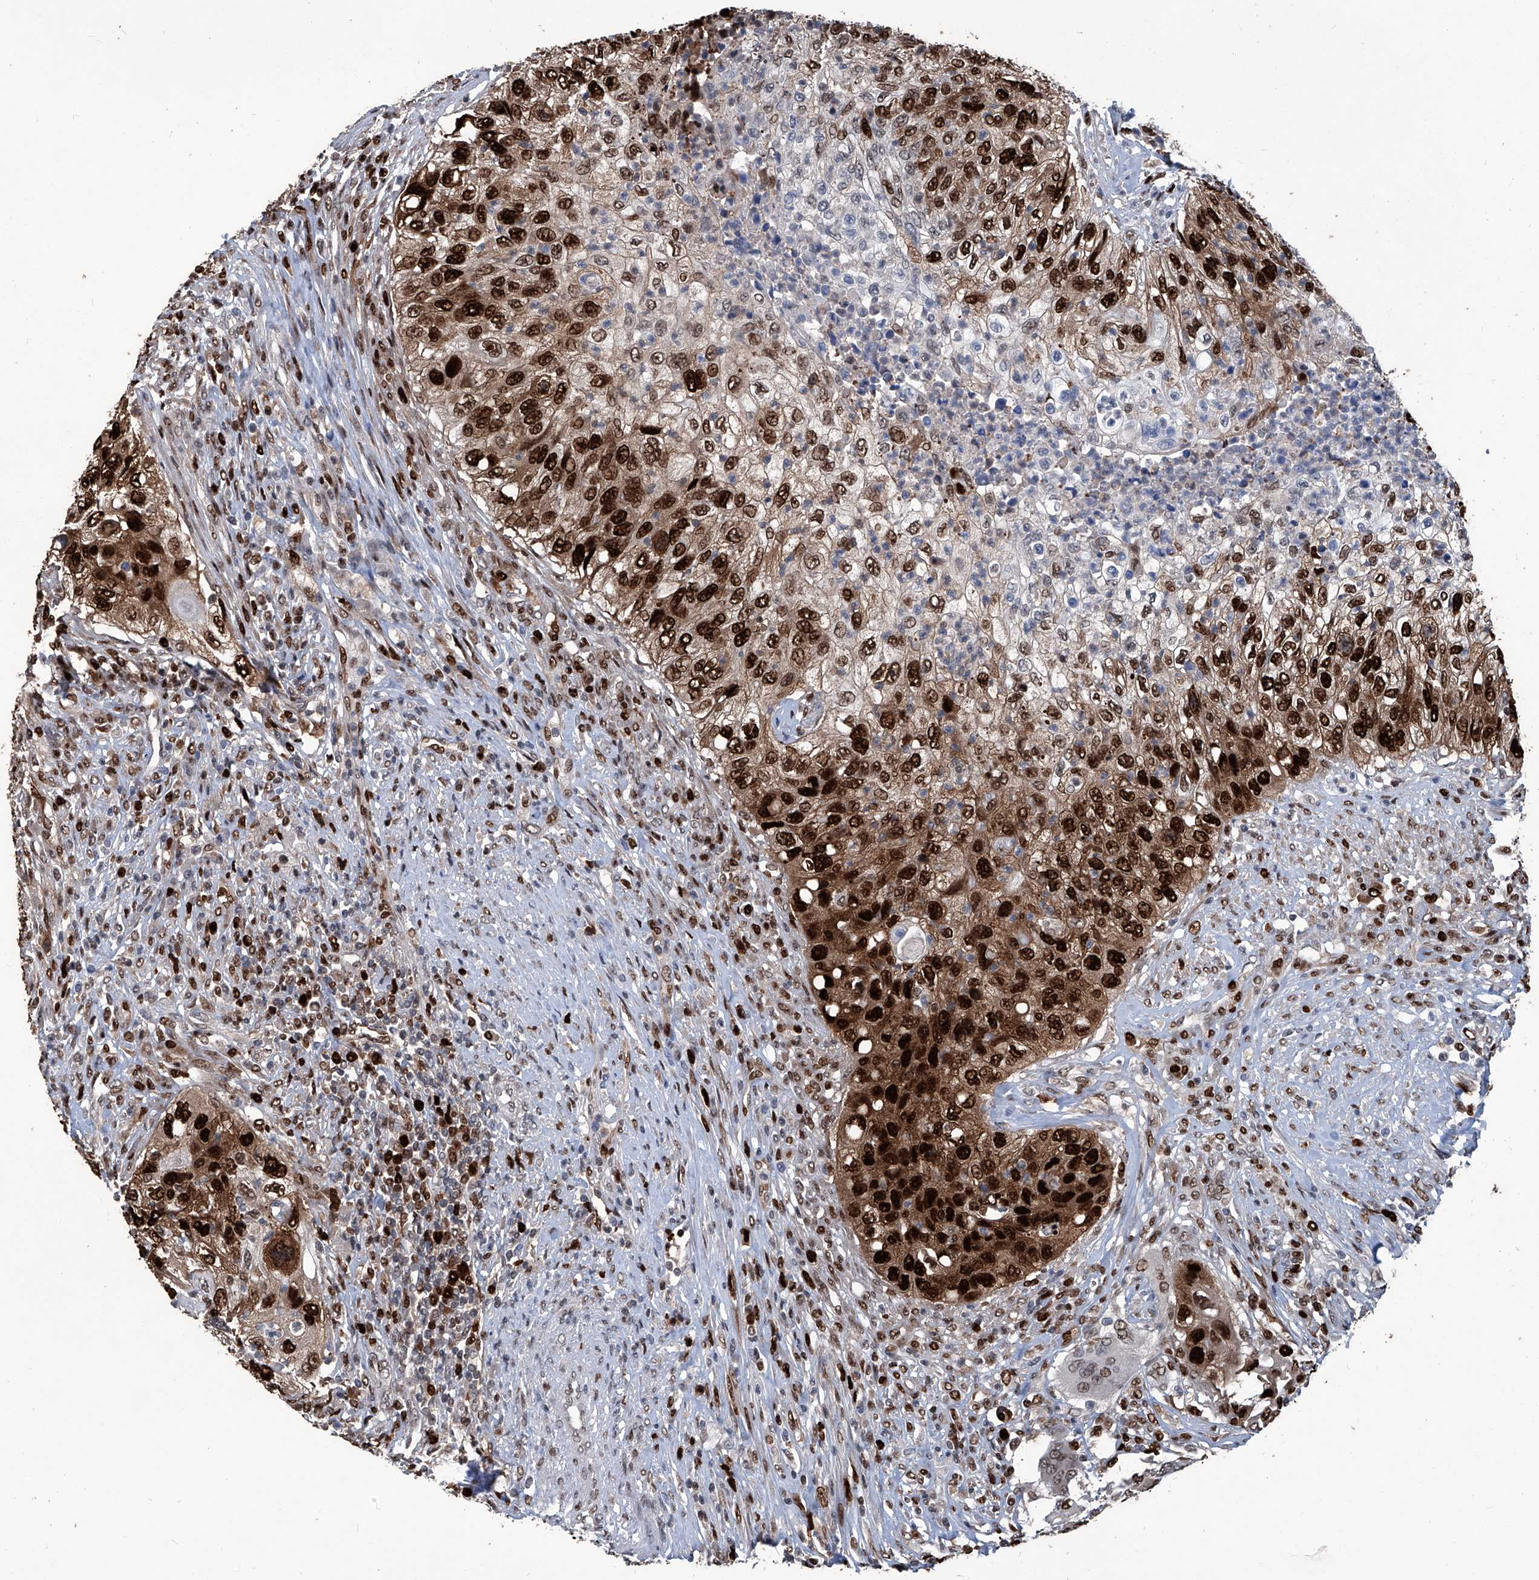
{"staining": {"intensity": "strong", "quantity": ">75%", "location": "cytoplasmic/membranous,nuclear"}, "tissue": "urothelial cancer", "cell_type": "Tumor cells", "image_type": "cancer", "snomed": [{"axis": "morphology", "description": "Urothelial carcinoma, High grade"}, {"axis": "topography", "description": "Urinary bladder"}], "caption": "Immunohistochemistry (IHC) image of urothelial cancer stained for a protein (brown), which displays high levels of strong cytoplasmic/membranous and nuclear staining in about >75% of tumor cells.", "gene": "PCNA", "patient": {"sex": "female", "age": 60}}